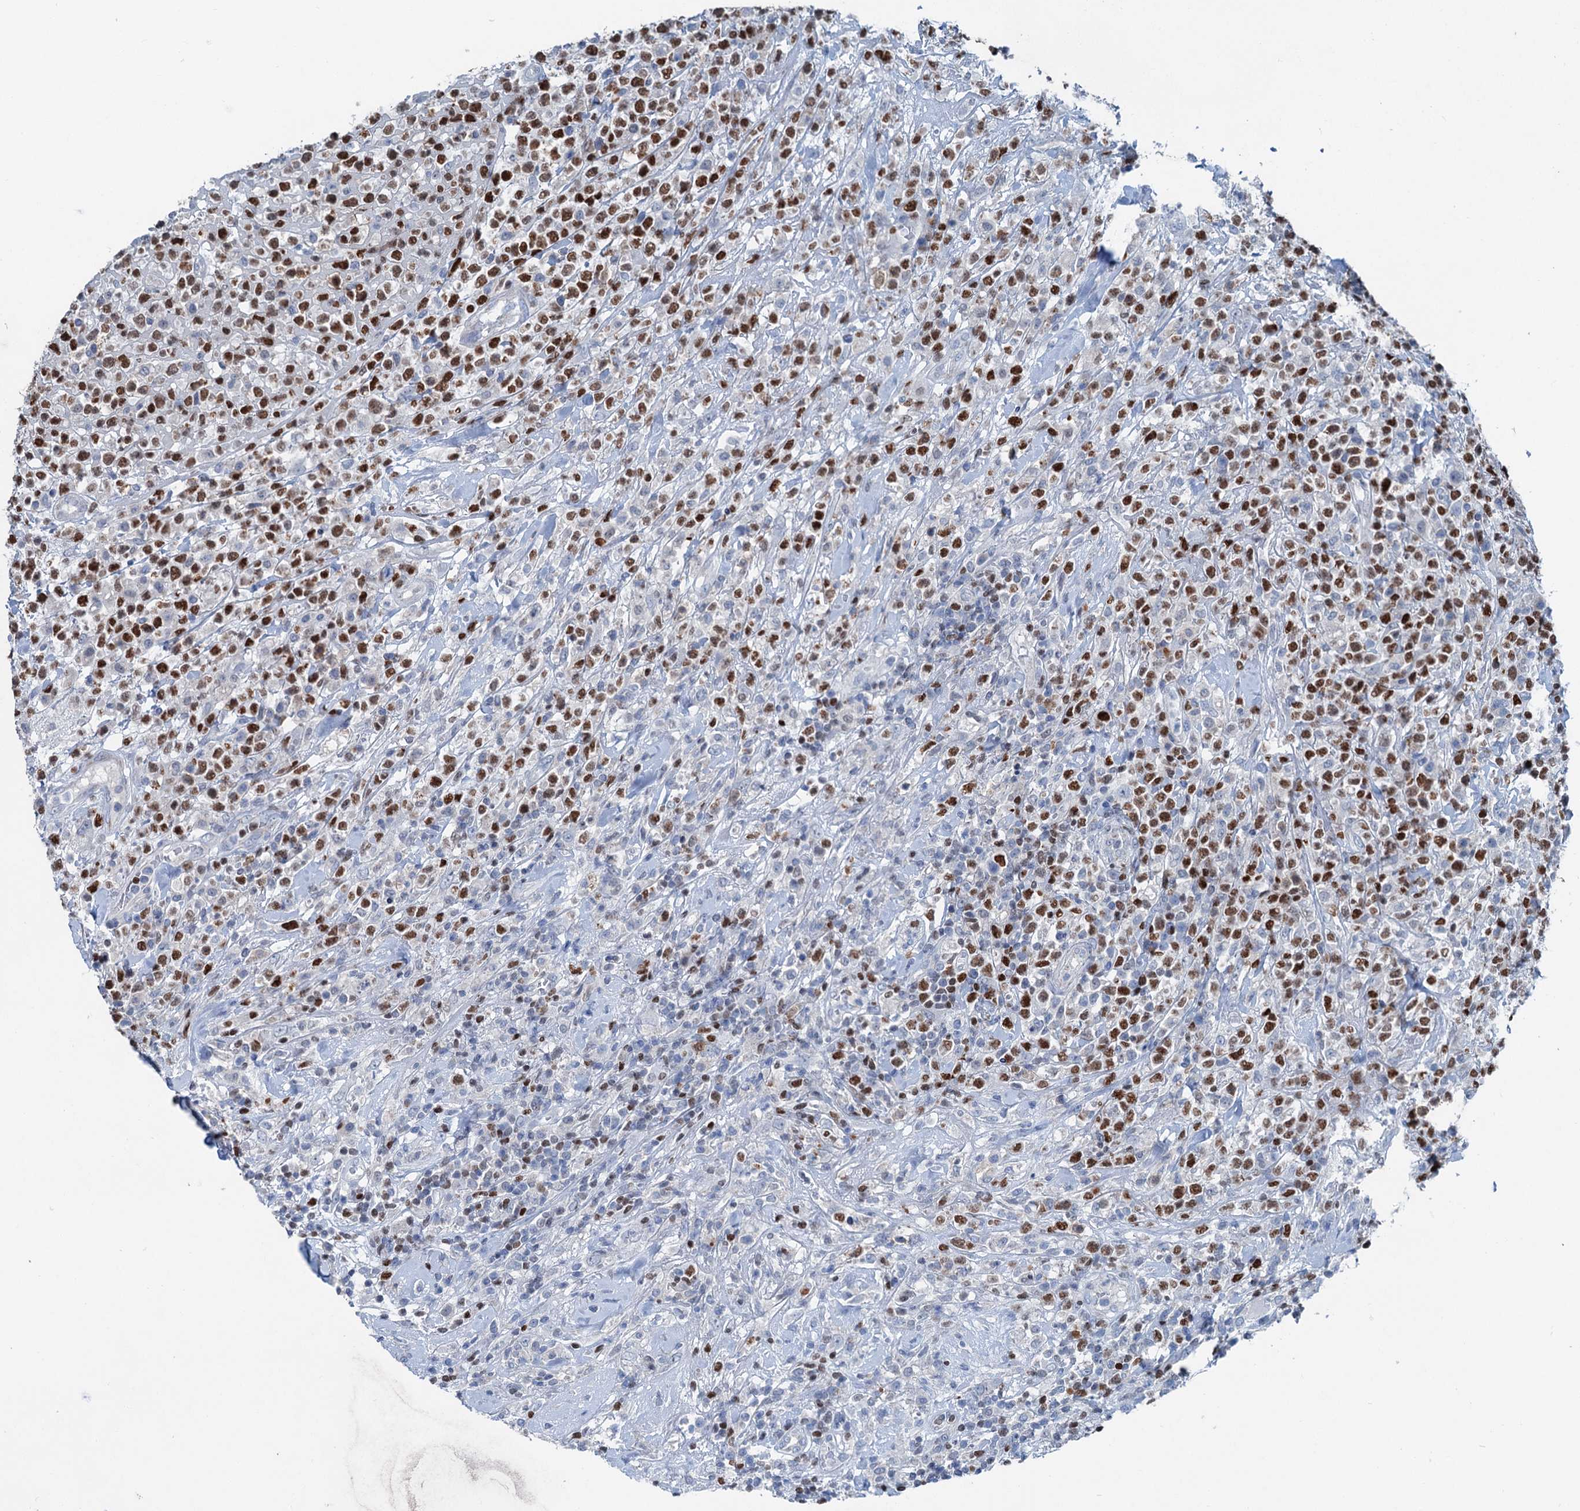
{"staining": {"intensity": "strong", "quantity": "25%-75%", "location": "nuclear"}, "tissue": "lymphoma", "cell_type": "Tumor cells", "image_type": "cancer", "snomed": [{"axis": "morphology", "description": "Malignant lymphoma, non-Hodgkin's type, High grade"}, {"axis": "topography", "description": "Colon"}], "caption": "Immunohistochemical staining of malignant lymphoma, non-Hodgkin's type (high-grade) reveals high levels of strong nuclear protein positivity in about 25%-75% of tumor cells. The protein of interest is stained brown, and the nuclei are stained in blue (DAB IHC with brightfield microscopy, high magnification).", "gene": "ELP4", "patient": {"sex": "female", "age": 53}}